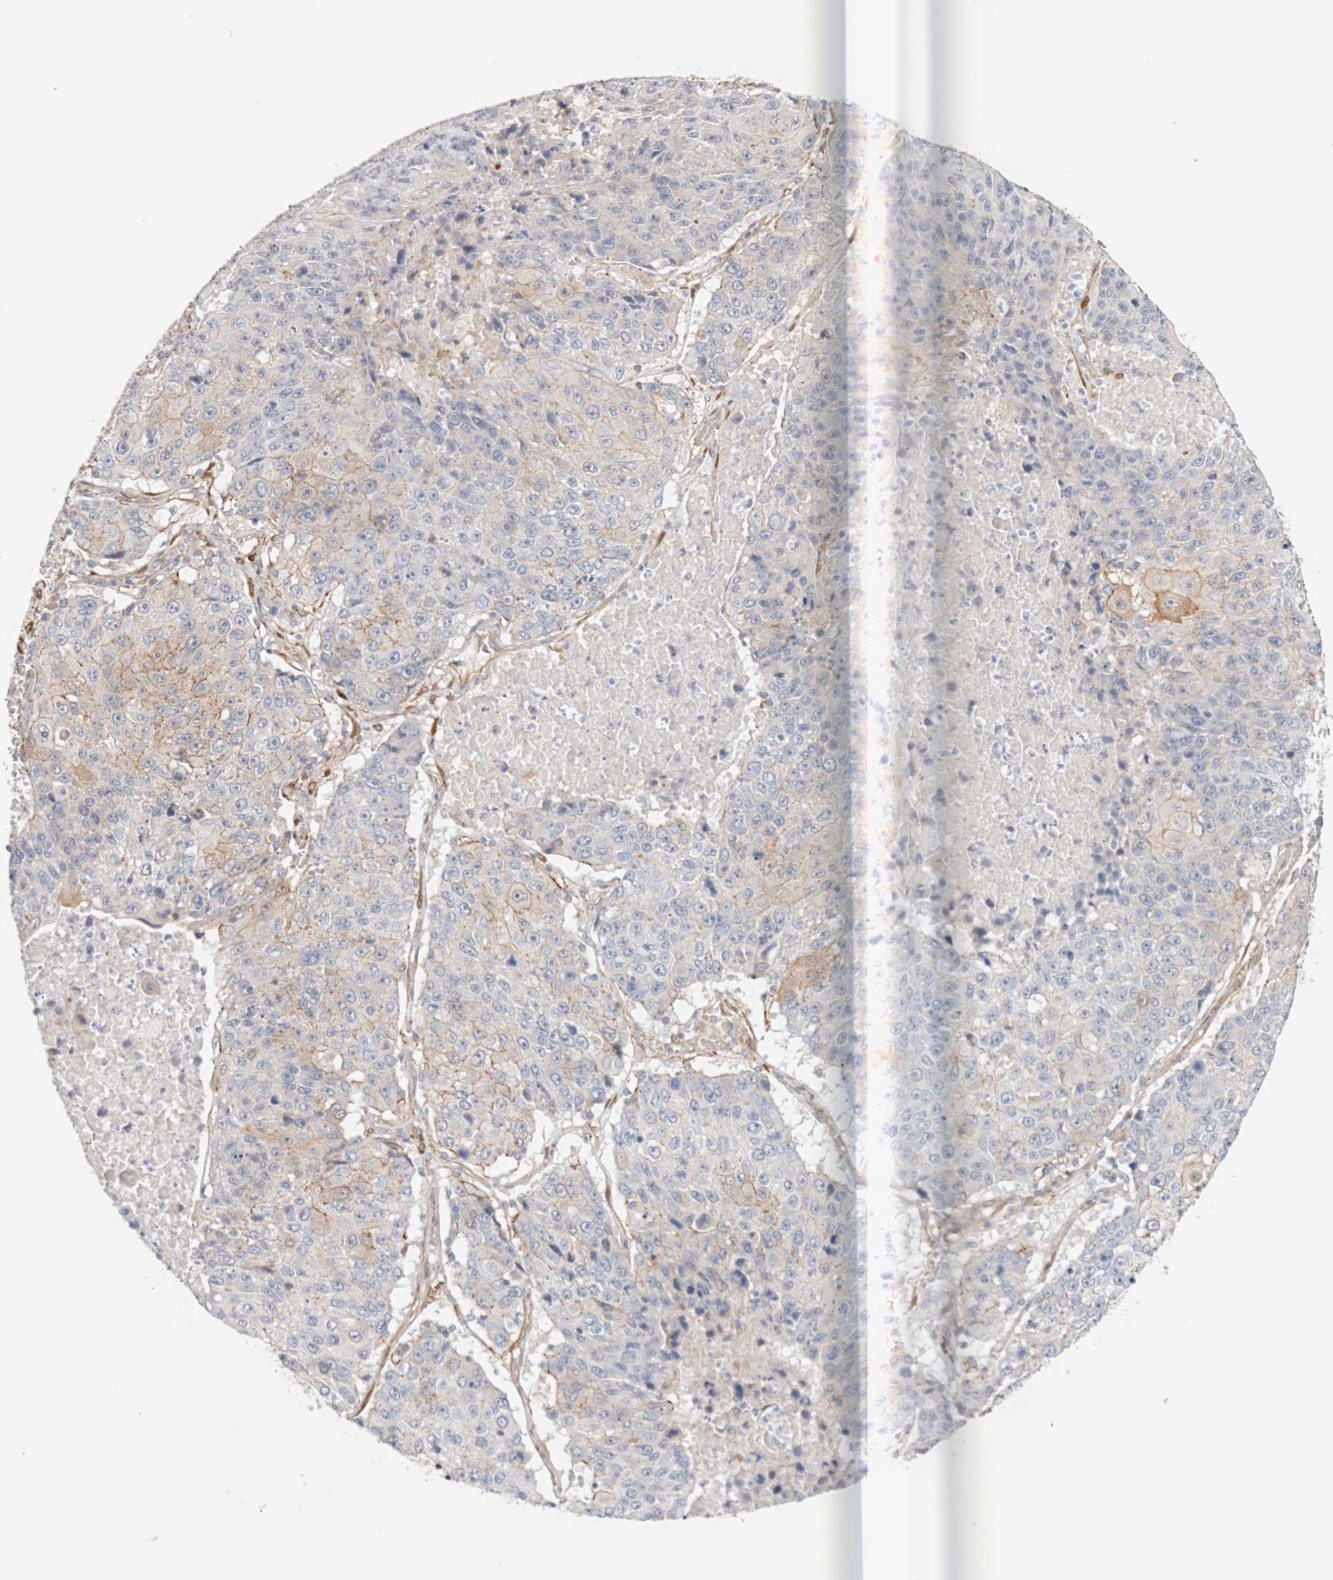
{"staining": {"intensity": "weak", "quantity": "<25%", "location": "cytoplasmic/membranous"}, "tissue": "lung cancer", "cell_type": "Tumor cells", "image_type": "cancer", "snomed": [{"axis": "morphology", "description": "Squamous cell carcinoma, NOS"}, {"axis": "topography", "description": "Lung"}], "caption": "Immunohistochemistry micrograph of human squamous cell carcinoma (lung) stained for a protein (brown), which shows no positivity in tumor cells. Brightfield microscopy of immunohistochemistry stained with DAB (brown) and hematoxylin (blue), captured at high magnification.", "gene": "LMCD1", "patient": {"sex": "male", "age": 61}}